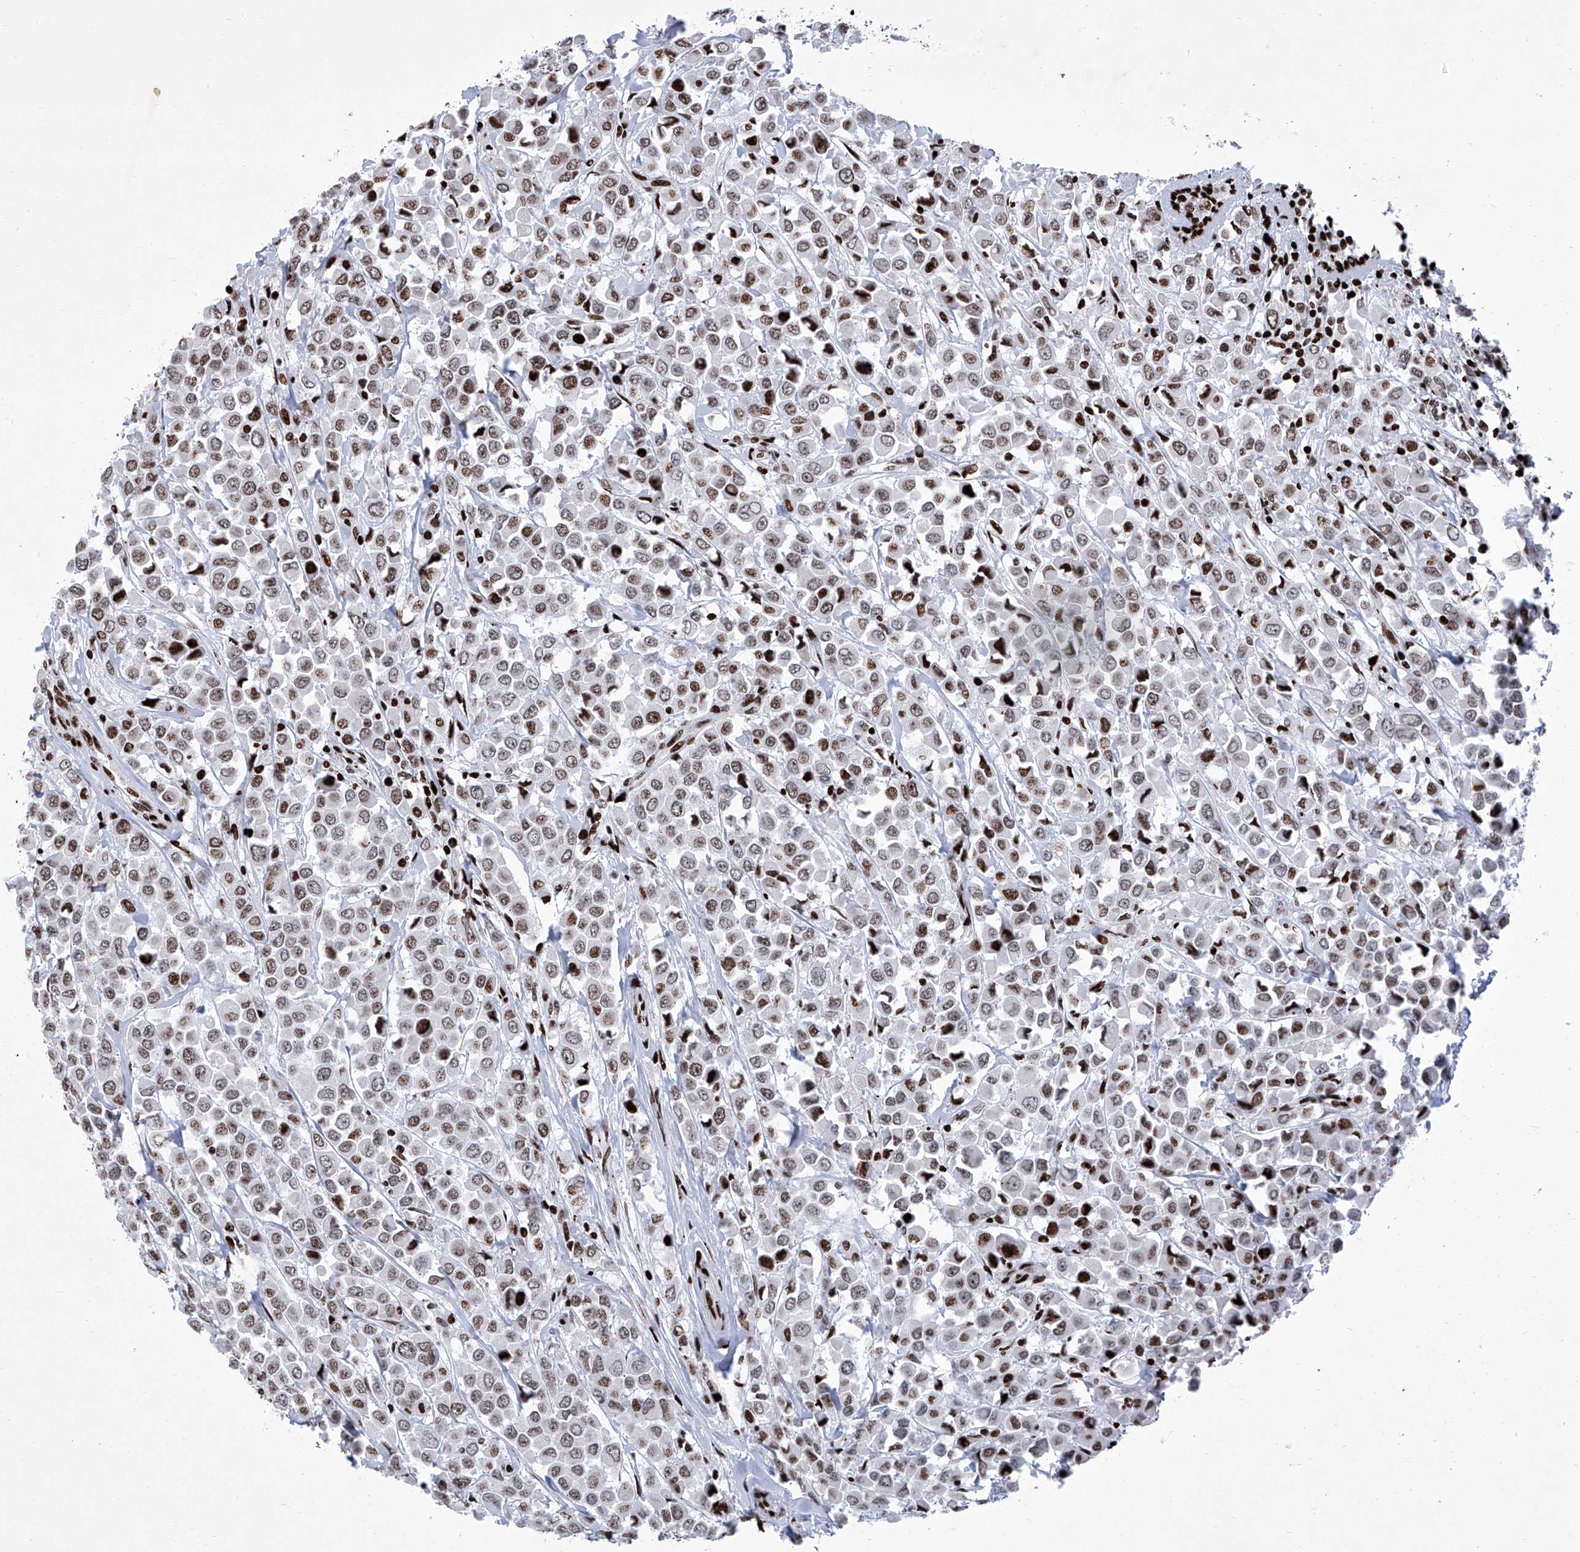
{"staining": {"intensity": "moderate", "quantity": ">75%", "location": "nuclear"}, "tissue": "breast cancer", "cell_type": "Tumor cells", "image_type": "cancer", "snomed": [{"axis": "morphology", "description": "Duct carcinoma"}, {"axis": "topography", "description": "Breast"}], "caption": "IHC micrograph of neoplastic tissue: intraductal carcinoma (breast) stained using immunohistochemistry (IHC) exhibits medium levels of moderate protein expression localized specifically in the nuclear of tumor cells, appearing as a nuclear brown color.", "gene": "HEY2", "patient": {"sex": "female", "age": 61}}